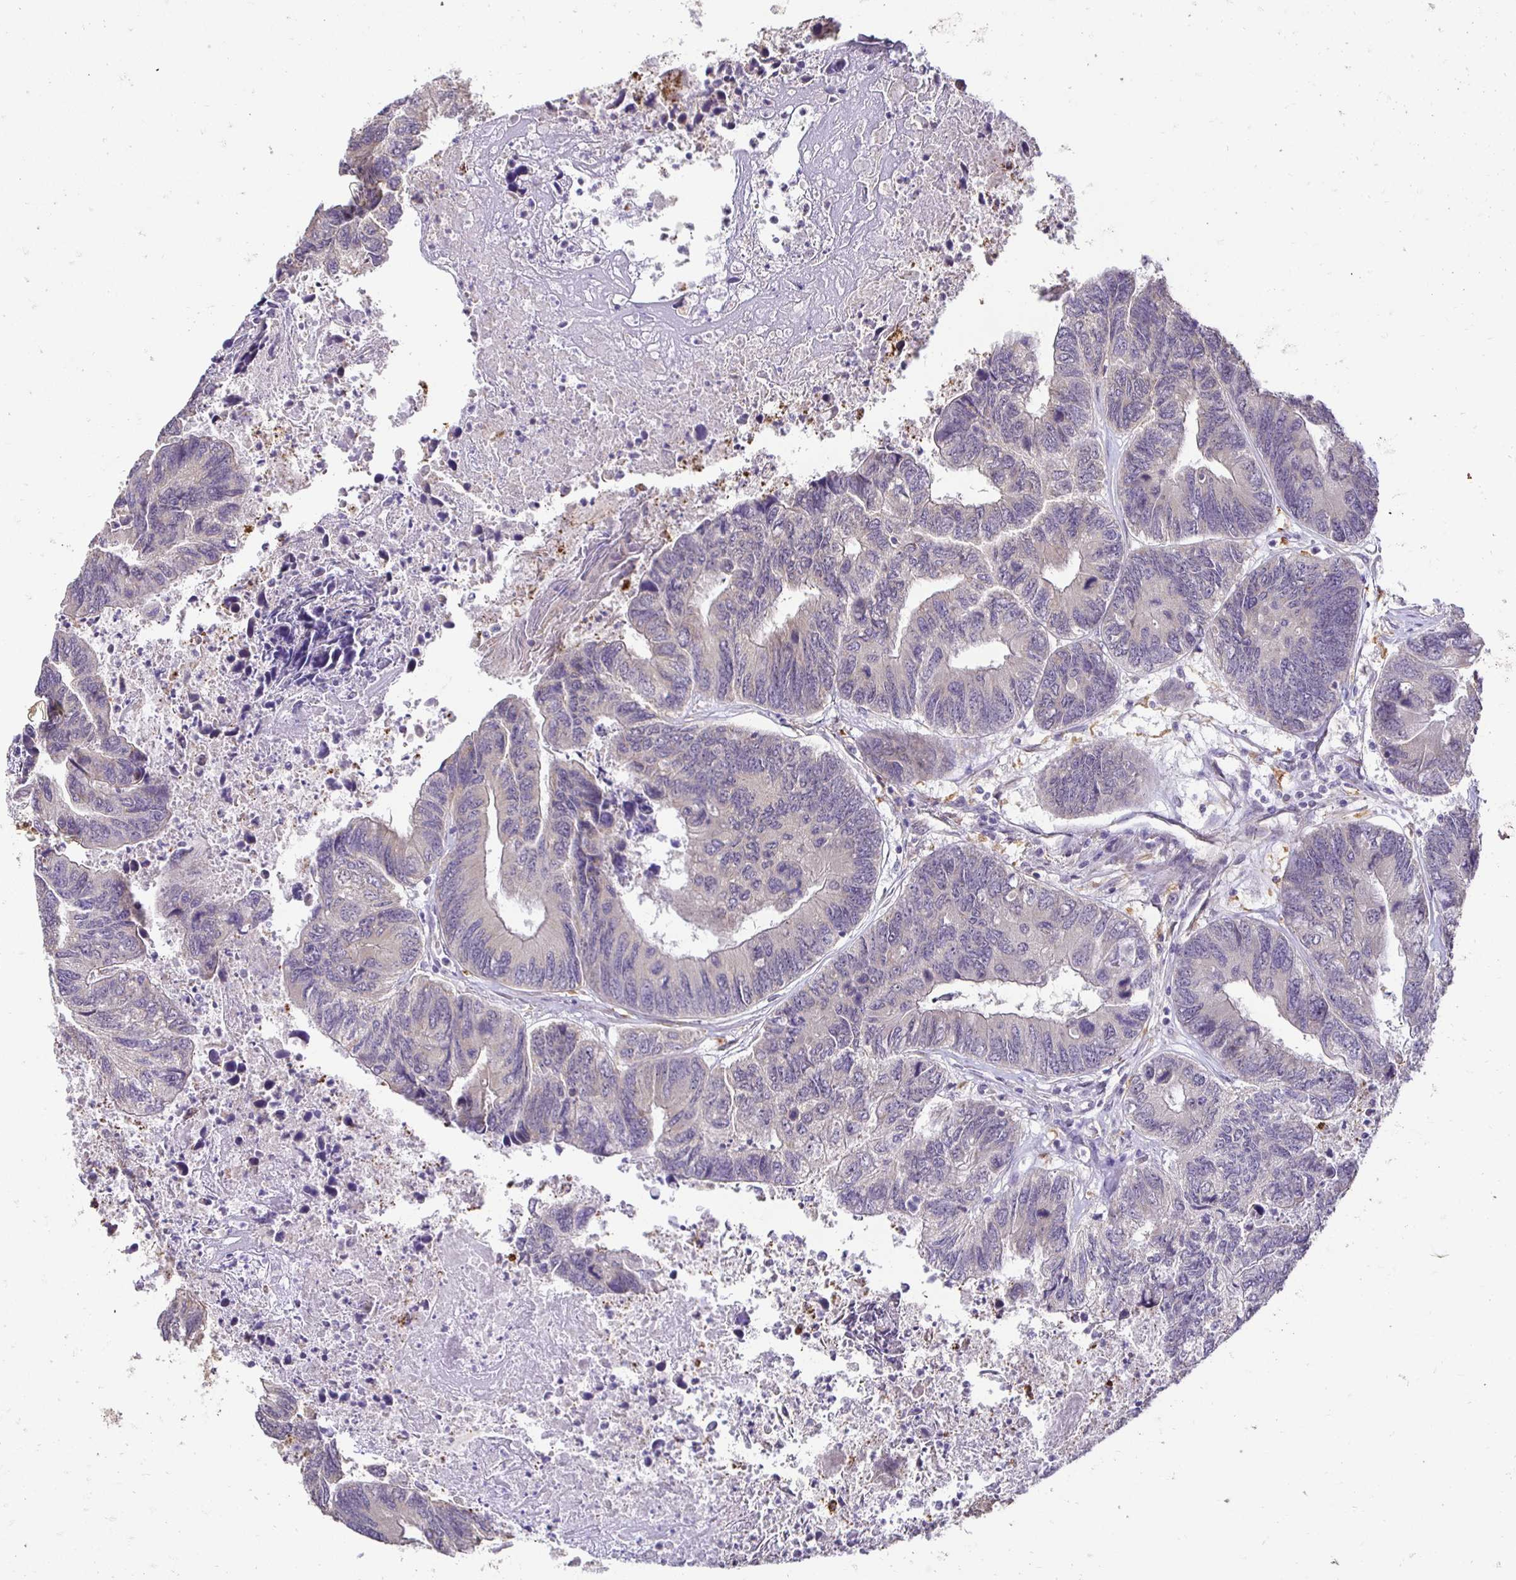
{"staining": {"intensity": "negative", "quantity": "none", "location": "none"}, "tissue": "colorectal cancer", "cell_type": "Tumor cells", "image_type": "cancer", "snomed": [{"axis": "morphology", "description": "Adenocarcinoma, NOS"}, {"axis": "topography", "description": "Colon"}], "caption": "Immunohistochemistry micrograph of human colorectal adenocarcinoma stained for a protein (brown), which displays no positivity in tumor cells.", "gene": "RHEBL1", "patient": {"sex": "female", "age": 67}}